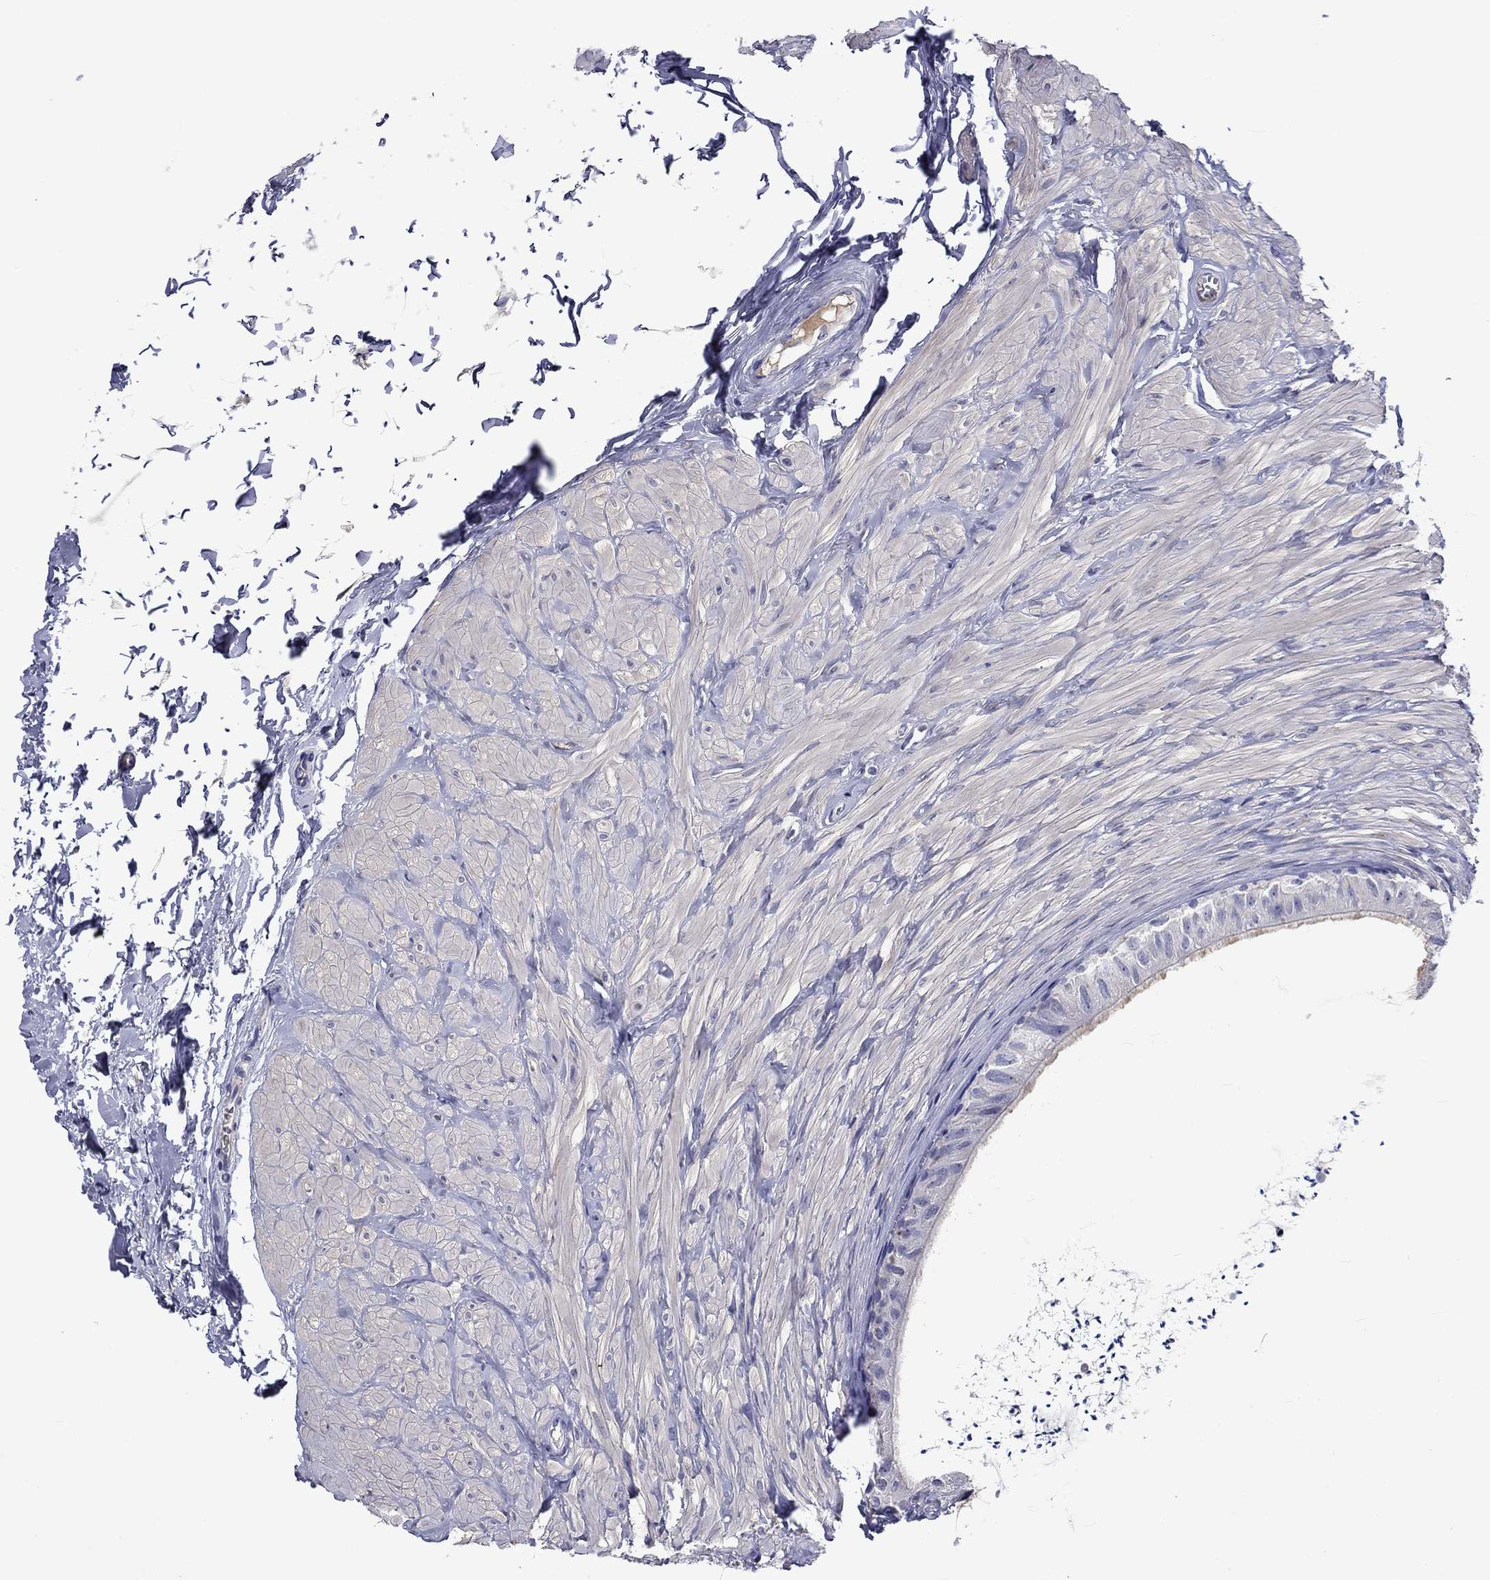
{"staining": {"intensity": "moderate", "quantity": "<25%", "location": "cytoplasmic/membranous"}, "tissue": "epididymis", "cell_type": "Glandular cells", "image_type": "normal", "snomed": [{"axis": "morphology", "description": "Normal tissue, NOS"}, {"axis": "topography", "description": "Epididymis"}], "caption": "Immunohistochemistry (IHC) staining of unremarkable epididymis, which exhibits low levels of moderate cytoplasmic/membranous expression in approximately <25% of glandular cells indicating moderate cytoplasmic/membranous protein positivity. The staining was performed using DAB (3,3'-diaminobenzidine) (brown) for protein detection and nuclei were counterstained in hematoxylin (blue).", "gene": "CNDP1", "patient": {"sex": "male", "age": 32}}